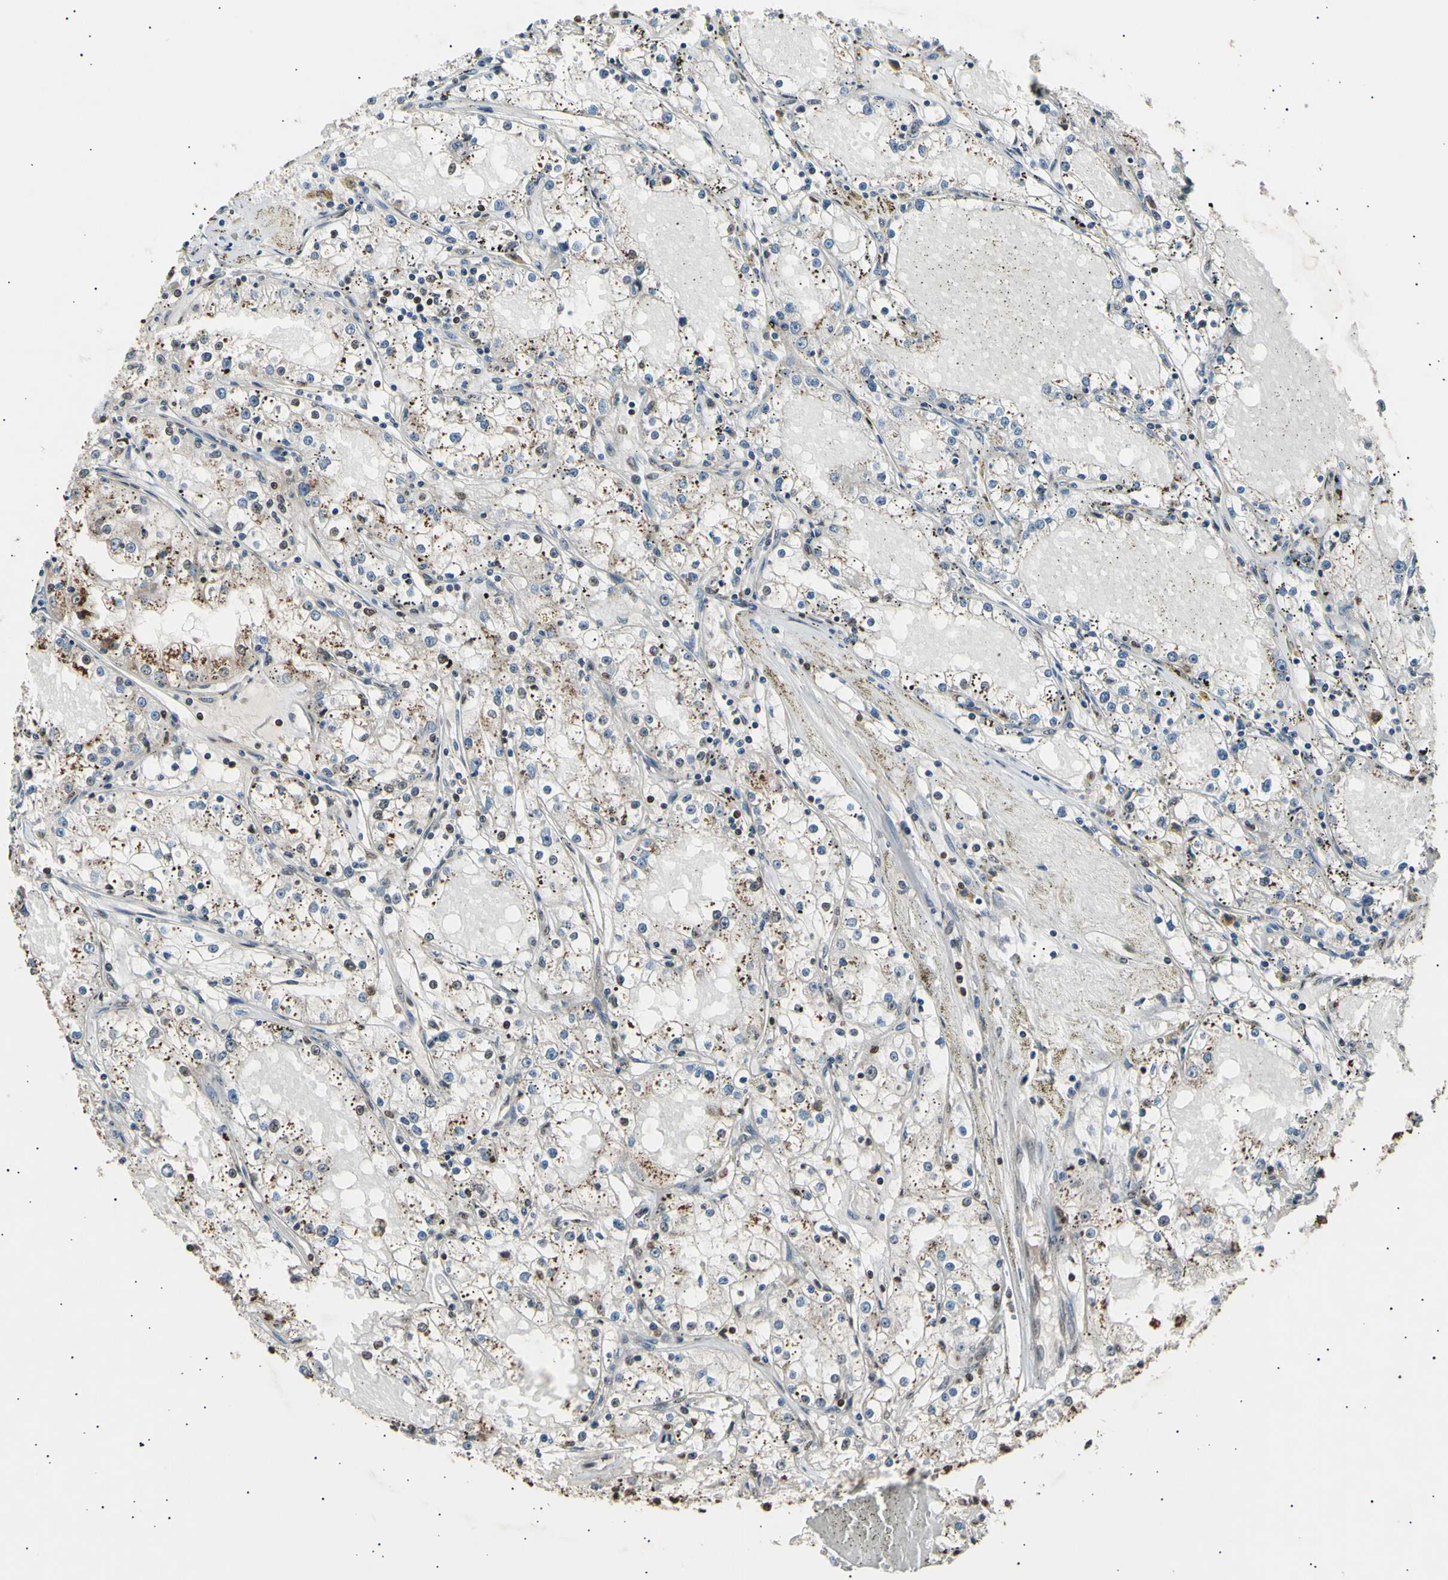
{"staining": {"intensity": "moderate", "quantity": "<25%", "location": "nuclear"}, "tissue": "renal cancer", "cell_type": "Tumor cells", "image_type": "cancer", "snomed": [{"axis": "morphology", "description": "Adenocarcinoma, NOS"}, {"axis": "topography", "description": "Kidney"}], "caption": "Protein expression analysis of human renal adenocarcinoma reveals moderate nuclear staining in about <25% of tumor cells.", "gene": "ANAPC7", "patient": {"sex": "male", "age": 56}}